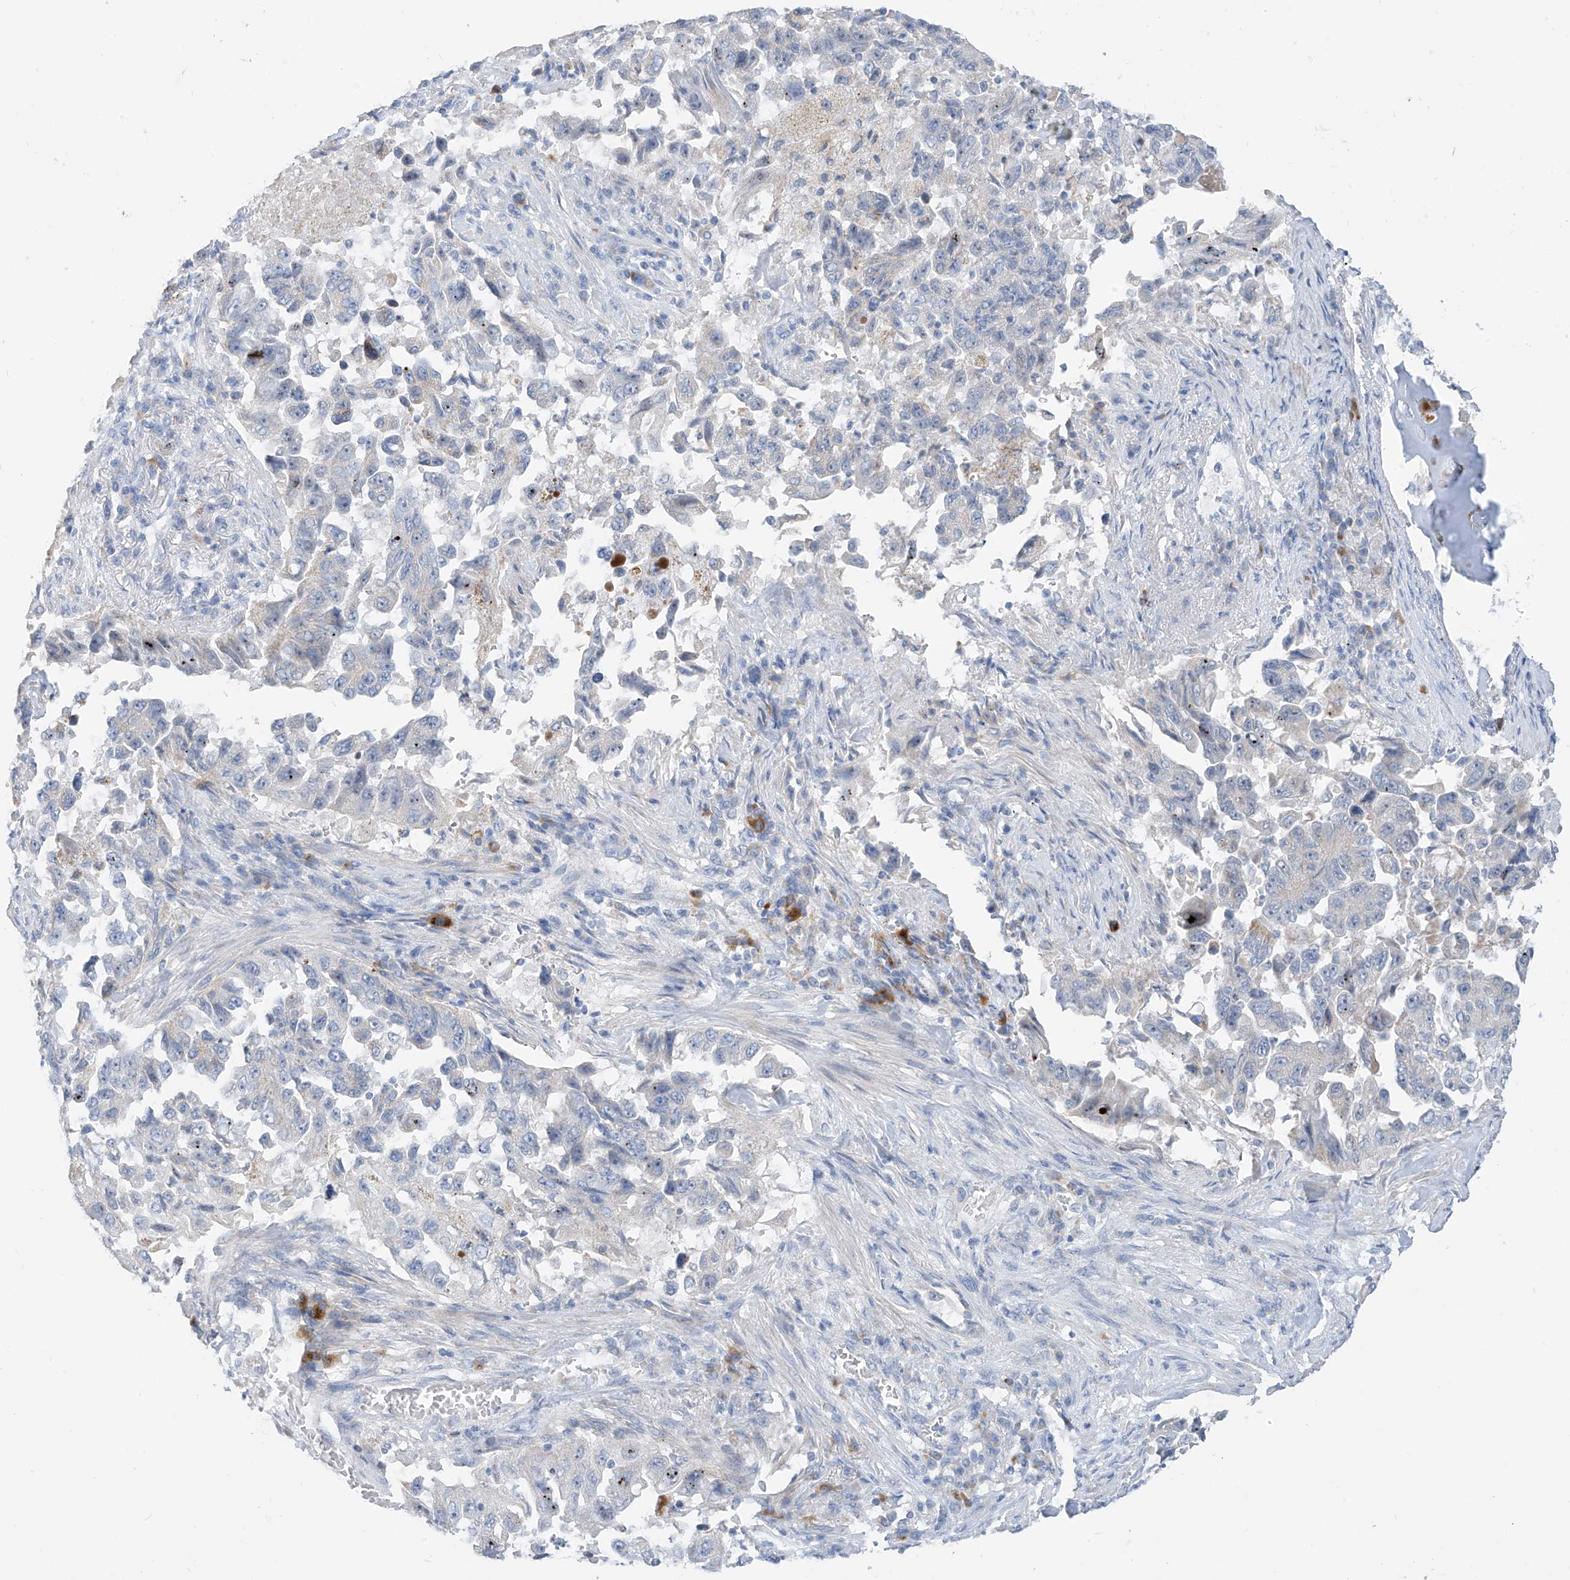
{"staining": {"intensity": "negative", "quantity": "none", "location": "none"}, "tissue": "lung cancer", "cell_type": "Tumor cells", "image_type": "cancer", "snomed": [{"axis": "morphology", "description": "Adenocarcinoma, NOS"}, {"axis": "topography", "description": "Lung"}], "caption": "Tumor cells are negative for protein expression in human adenocarcinoma (lung).", "gene": "ZNF404", "patient": {"sex": "female", "age": 51}}